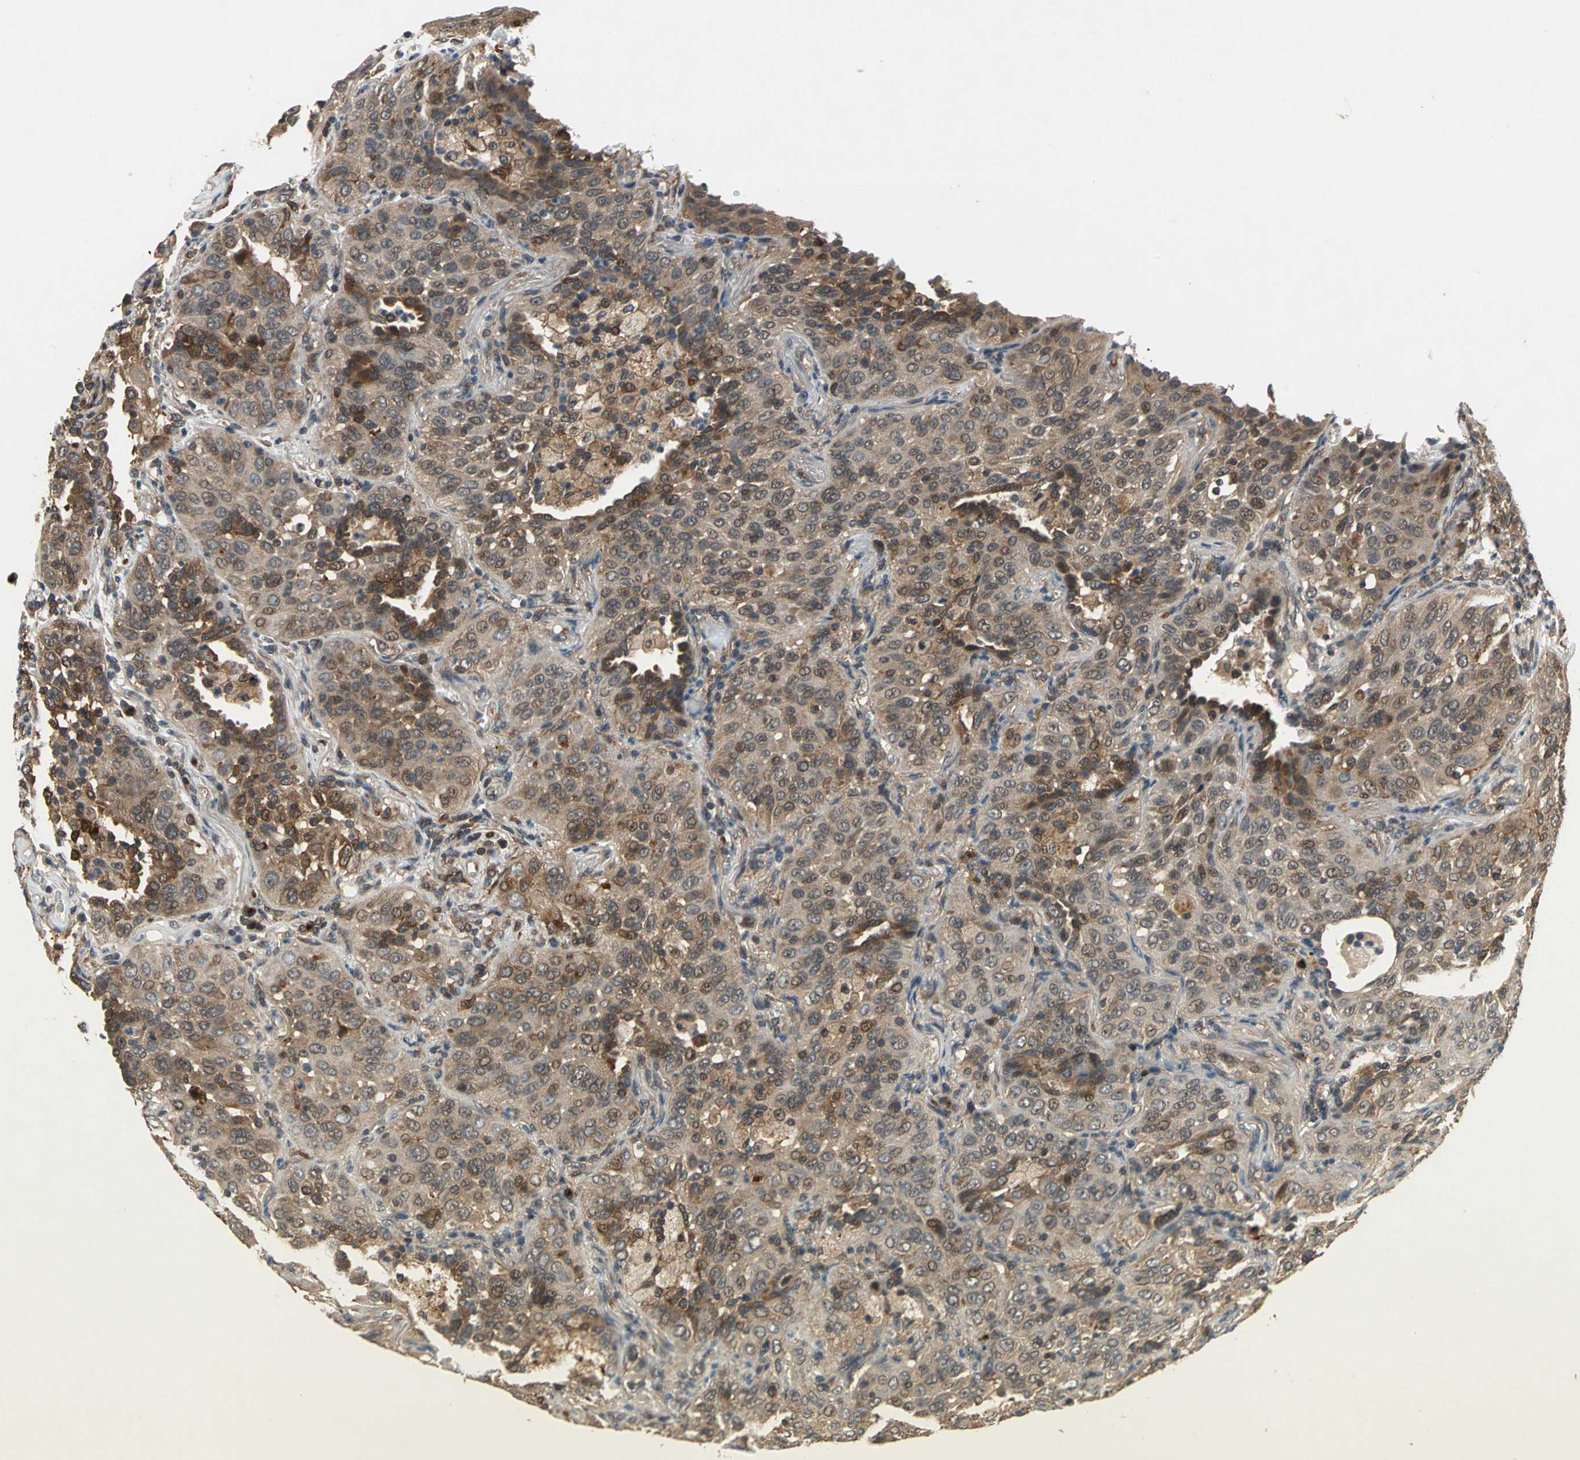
{"staining": {"intensity": "moderate", "quantity": ">75%", "location": "cytoplasmic/membranous,nuclear"}, "tissue": "lung cancer", "cell_type": "Tumor cells", "image_type": "cancer", "snomed": [{"axis": "morphology", "description": "Squamous cell carcinoma, NOS"}, {"axis": "topography", "description": "Lung"}], "caption": "High-power microscopy captured an immunohistochemistry (IHC) micrograph of lung cancer (squamous cell carcinoma), revealing moderate cytoplasmic/membranous and nuclear expression in approximately >75% of tumor cells.", "gene": "NFKBIE", "patient": {"sex": "female", "age": 67}}